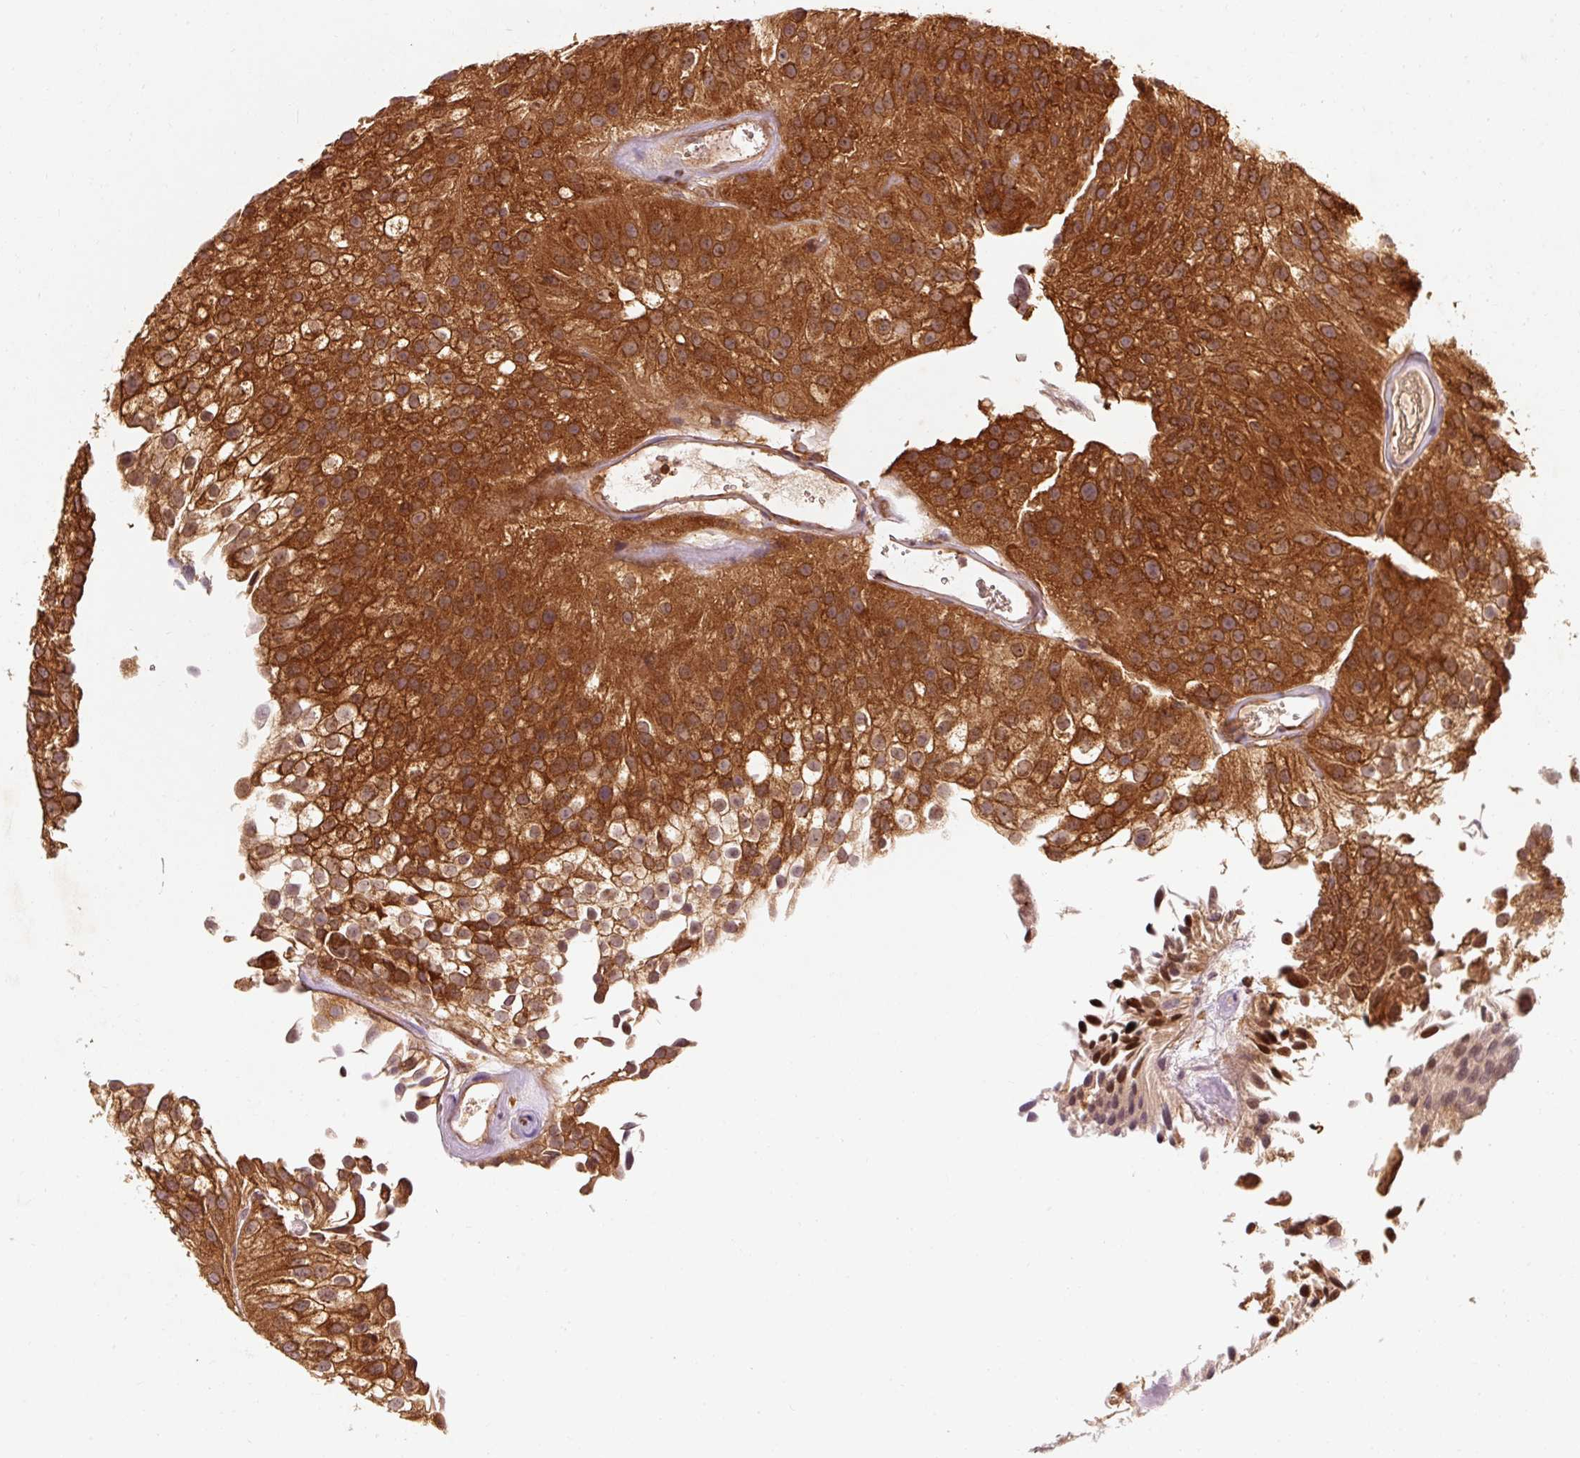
{"staining": {"intensity": "strong", "quantity": ">75%", "location": "cytoplasmic/membranous"}, "tissue": "urothelial cancer", "cell_type": "Tumor cells", "image_type": "cancer", "snomed": [{"axis": "morphology", "description": "Urothelial carcinoma, NOS"}, {"axis": "topography", "description": "Urinary bladder"}], "caption": "Human transitional cell carcinoma stained for a protein (brown) demonstrates strong cytoplasmic/membranous positive expression in about >75% of tumor cells.", "gene": "PDAP1", "patient": {"sex": "male", "age": 87}}